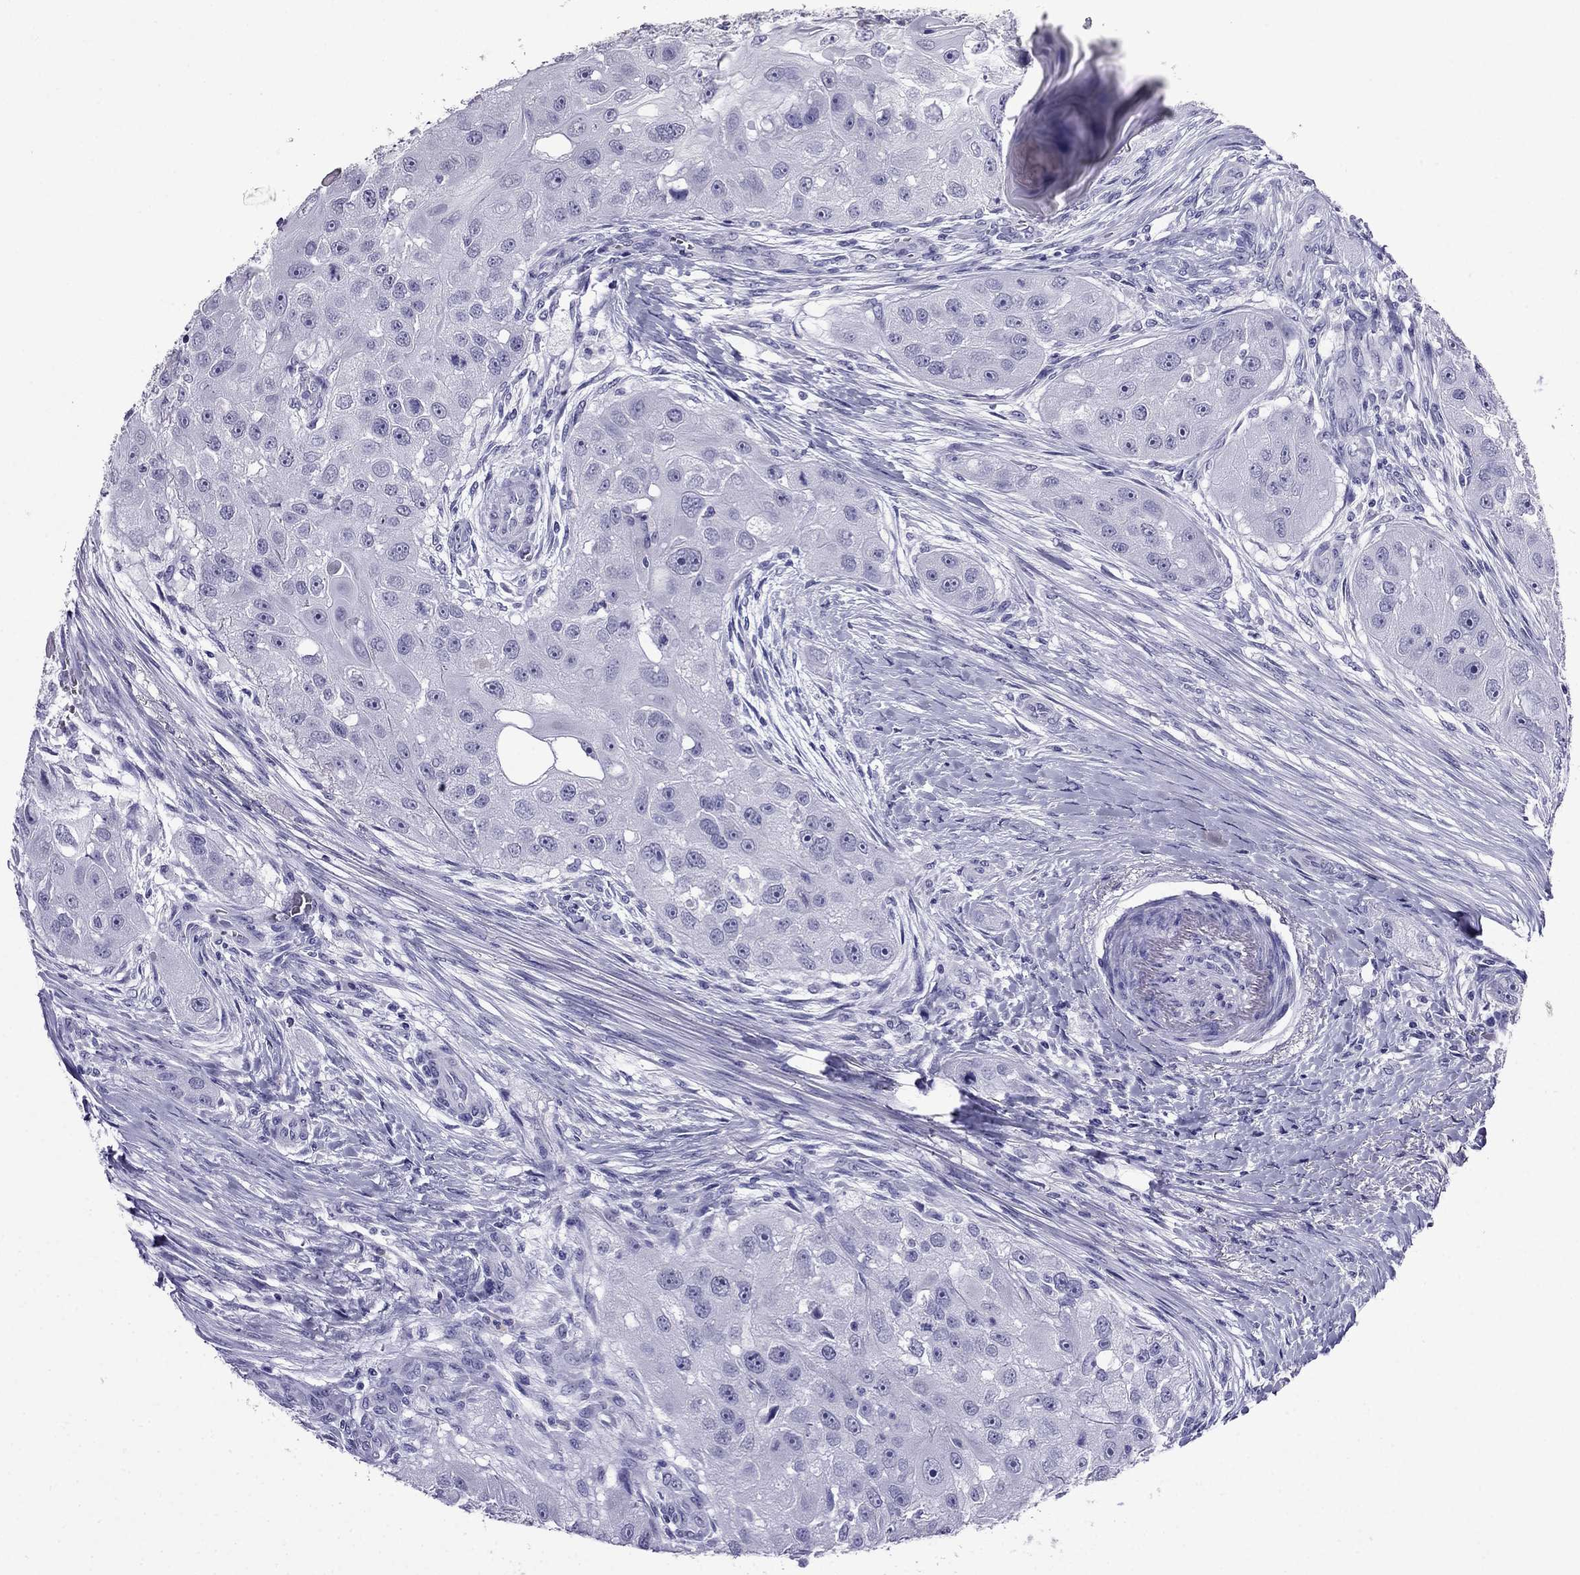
{"staining": {"intensity": "negative", "quantity": "none", "location": "none"}, "tissue": "head and neck cancer", "cell_type": "Tumor cells", "image_type": "cancer", "snomed": [{"axis": "morphology", "description": "Normal tissue, NOS"}, {"axis": "morphology", "description": "Squamous cell carcinoma, NOS"}, {"axis": "topography", "description": "Skeletal muscle"}, {"axis": "topography", "description": "Head-Neck"}], "caption": "Immunohistochemical staining of human squamous cell carcinoma (head and neck) demonstrates no significant staining in tumor cells.", "gene": "CDHR4", "patient": {"sex": "male", "age": 51}}